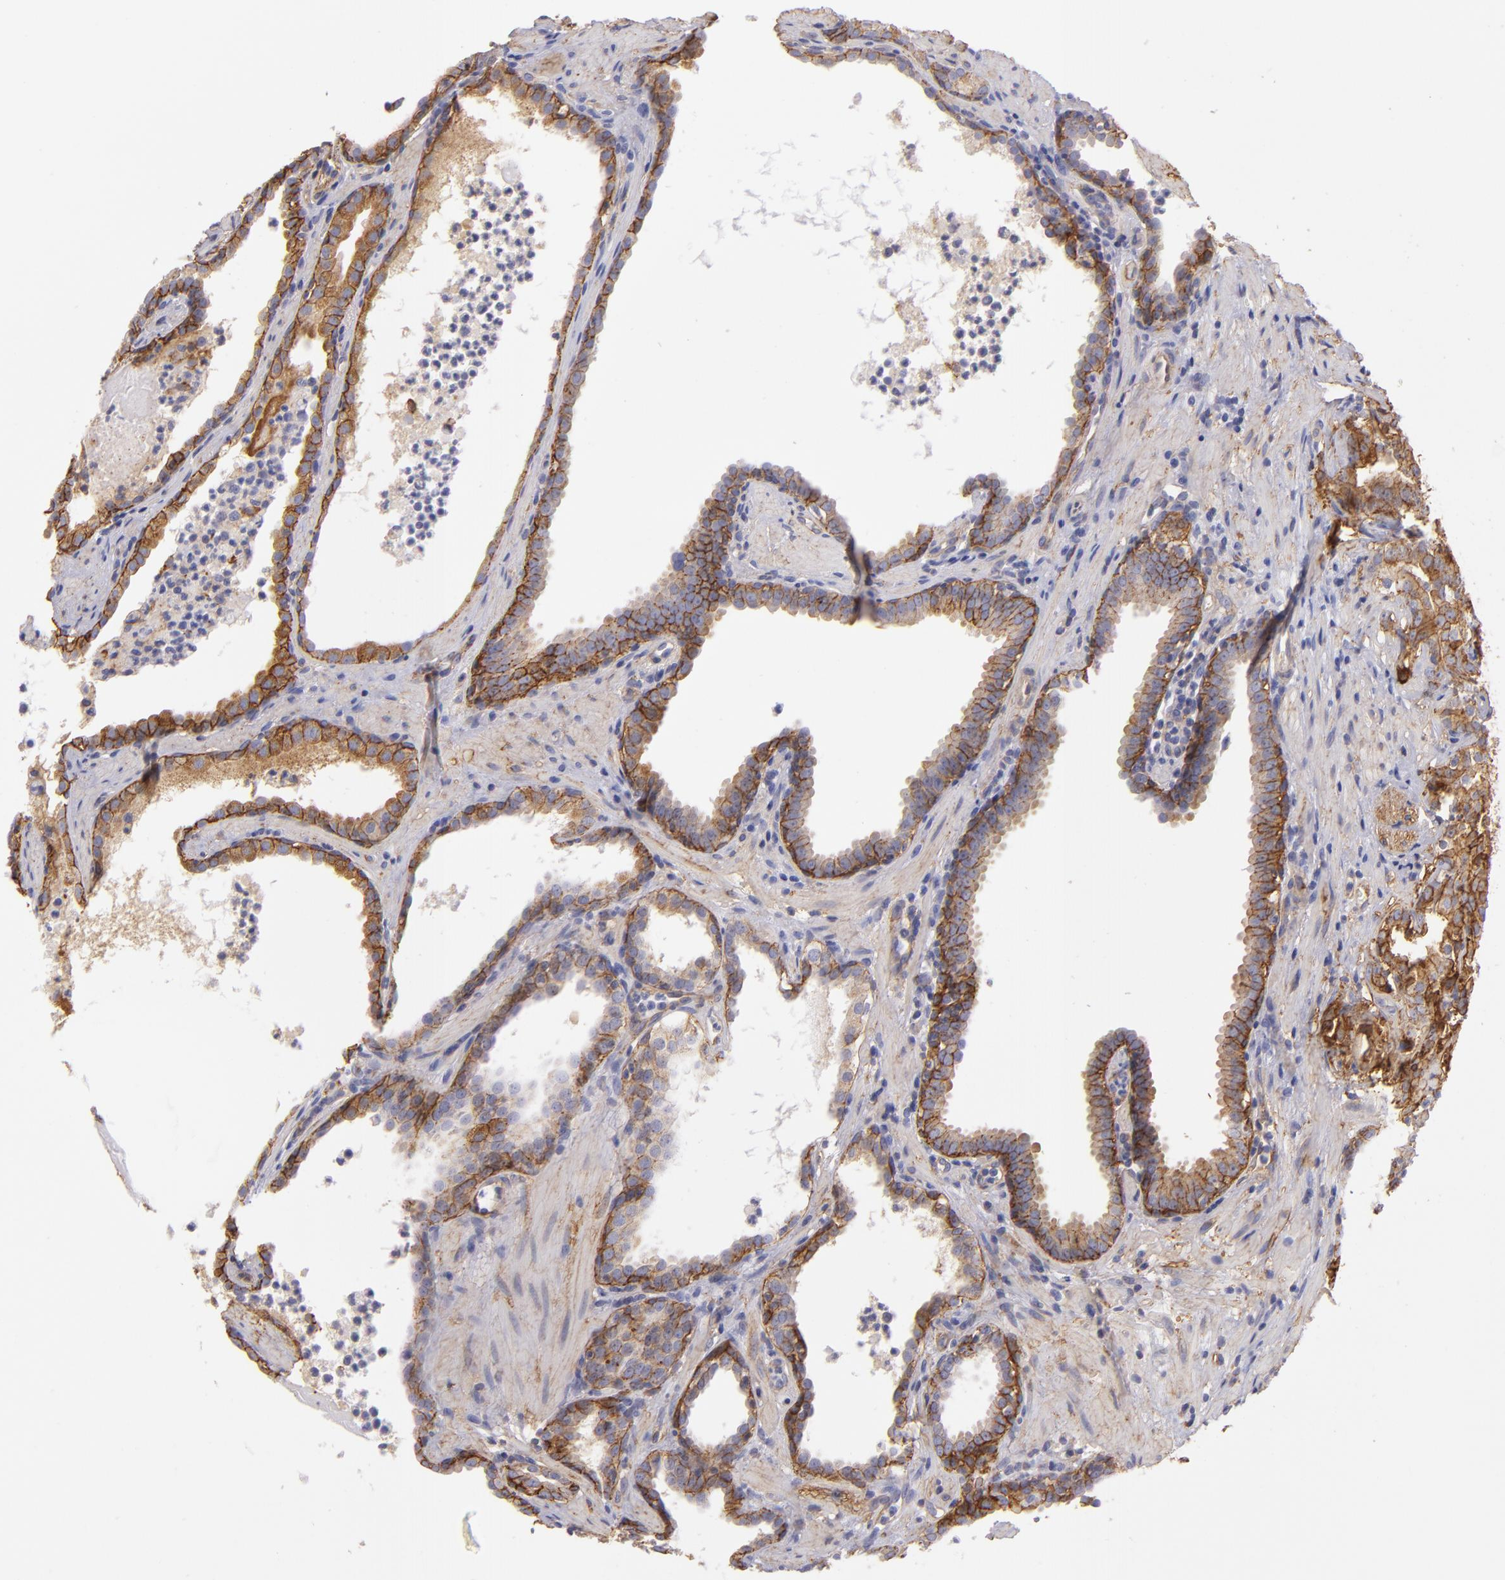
{"staining": {"intensity": "strong", "quantity": ">75%", "location": "cytoplasmic/membranous"}, "tissue": "prostate cancer", "cell_type": "Tumor cells", "image_type": "cancer", "snomed": [{"axis": "morphology", "description": "Adenocarcinoma, Low grade"}, {"axis": "topography", "description": "Prostate"}], "caption": "A high-resolution histopathology image shows immunohistochemistry staining of prostate low-grade adenocarcinoma, which shows strong cytoplasmic/membranous positivity in approximately >75% of tumor cells.", "gene": "CD151", "patient": {"sex": "male", "age": 59}}